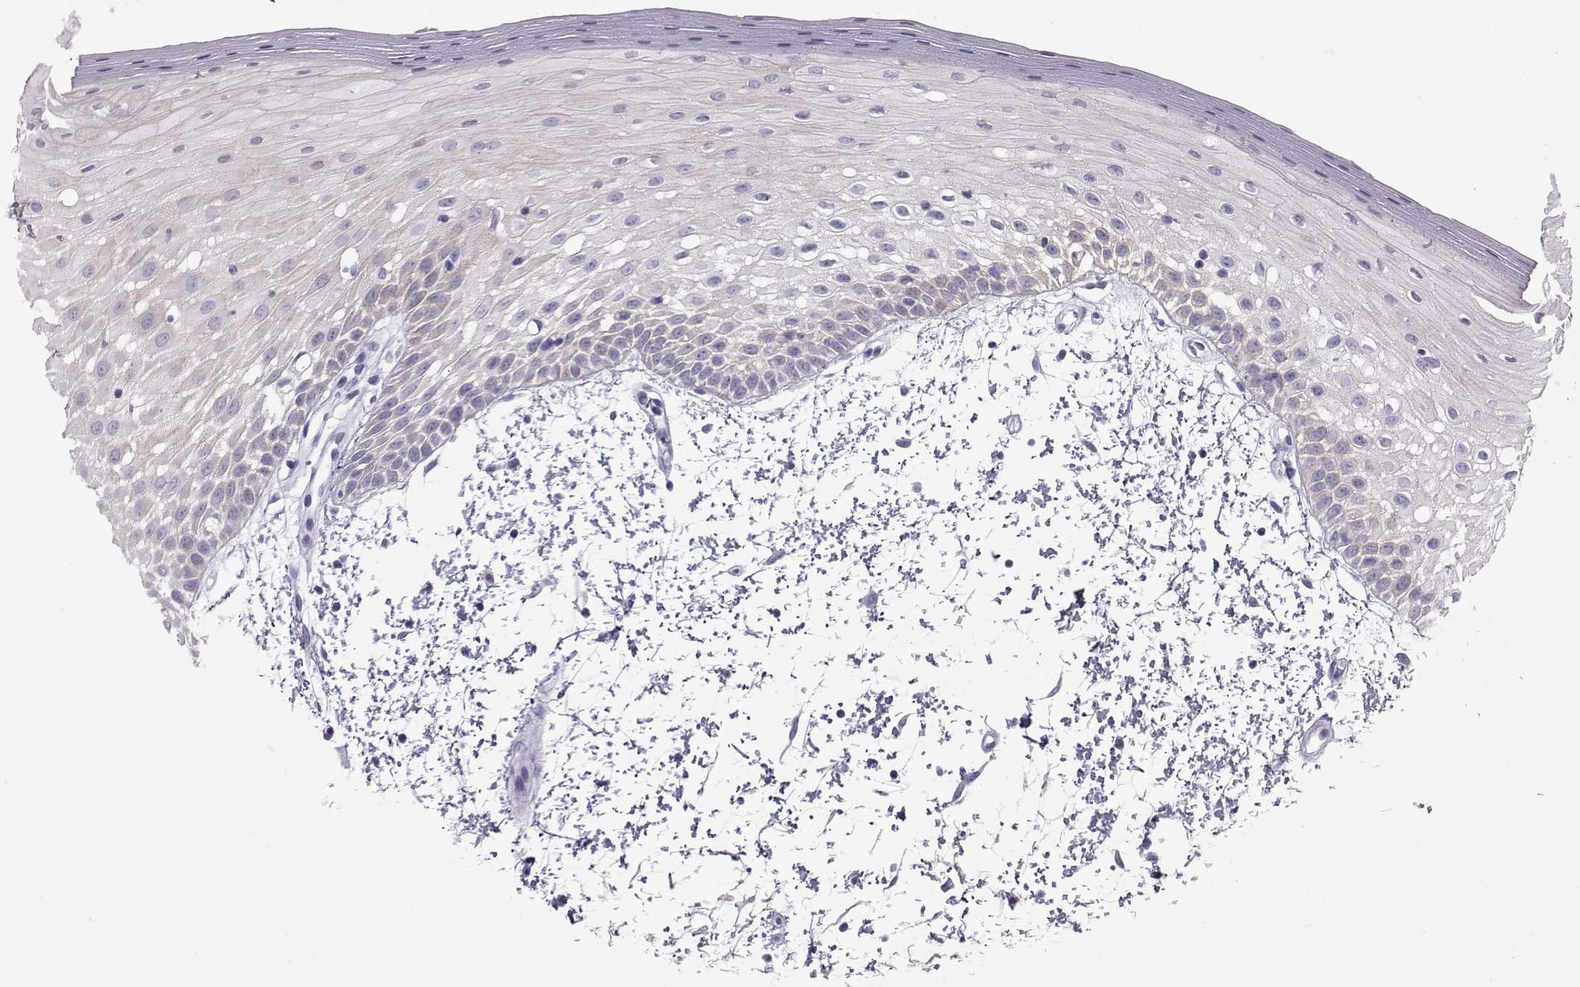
{"staining": {"intensity": "negative", "quantity": "none", "location": "none"}, "tissue": "oral mucosa", "cell_type": "Squamous epithelial cells", "image_type": "normal", "snomed": [{"axis": "morphology", "description": "Normal tissue, NOS"}, {"axis": "morphology", "description": "Squamous cell carcinoma, NOS"}, {"axis": "topography", "description": "Oral tissue"}, {"axis": "topography", "description": "Head-Neck"}], "caption": "Squamous epithelial cells show no significant expression in normal oral mucosa.", "gene": "IQCD", "patient": {"sex": "female", "age": 75}}